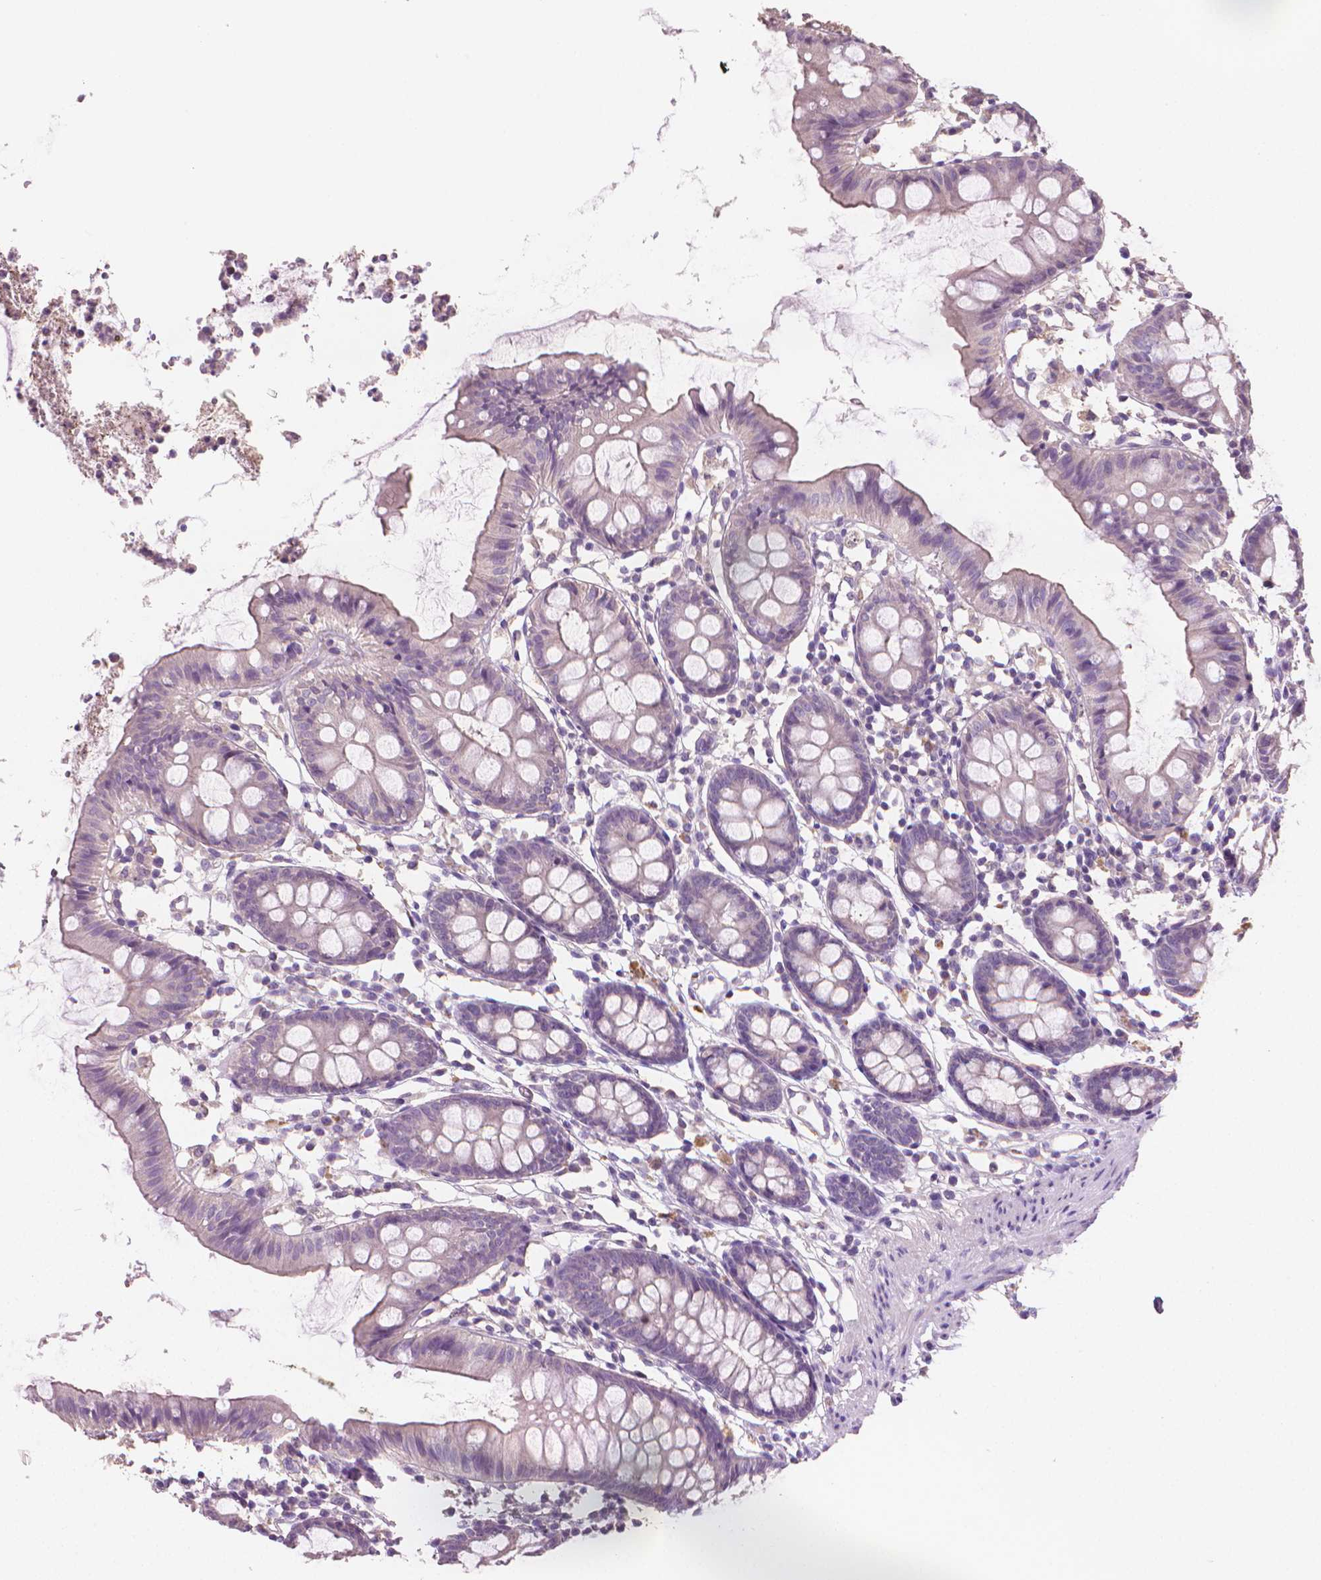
{"staining": {"intensity": "negative", "quantity": "none", "location": "none"}, "tissue": "colon", "cell_type": "Endothelial cells", "image_type": "normal", "snomed": [{"axis": "morphology", "description": "Normal tissue, NOS"}, {"axis": "topography", "description": "Colon"}], "caption": "Immunohistochemical staining of normal human colon demonstrates no significant staining in endothelial cells.", "gene": "CATIP", "patient": {"sex": "female", "age": 84}}